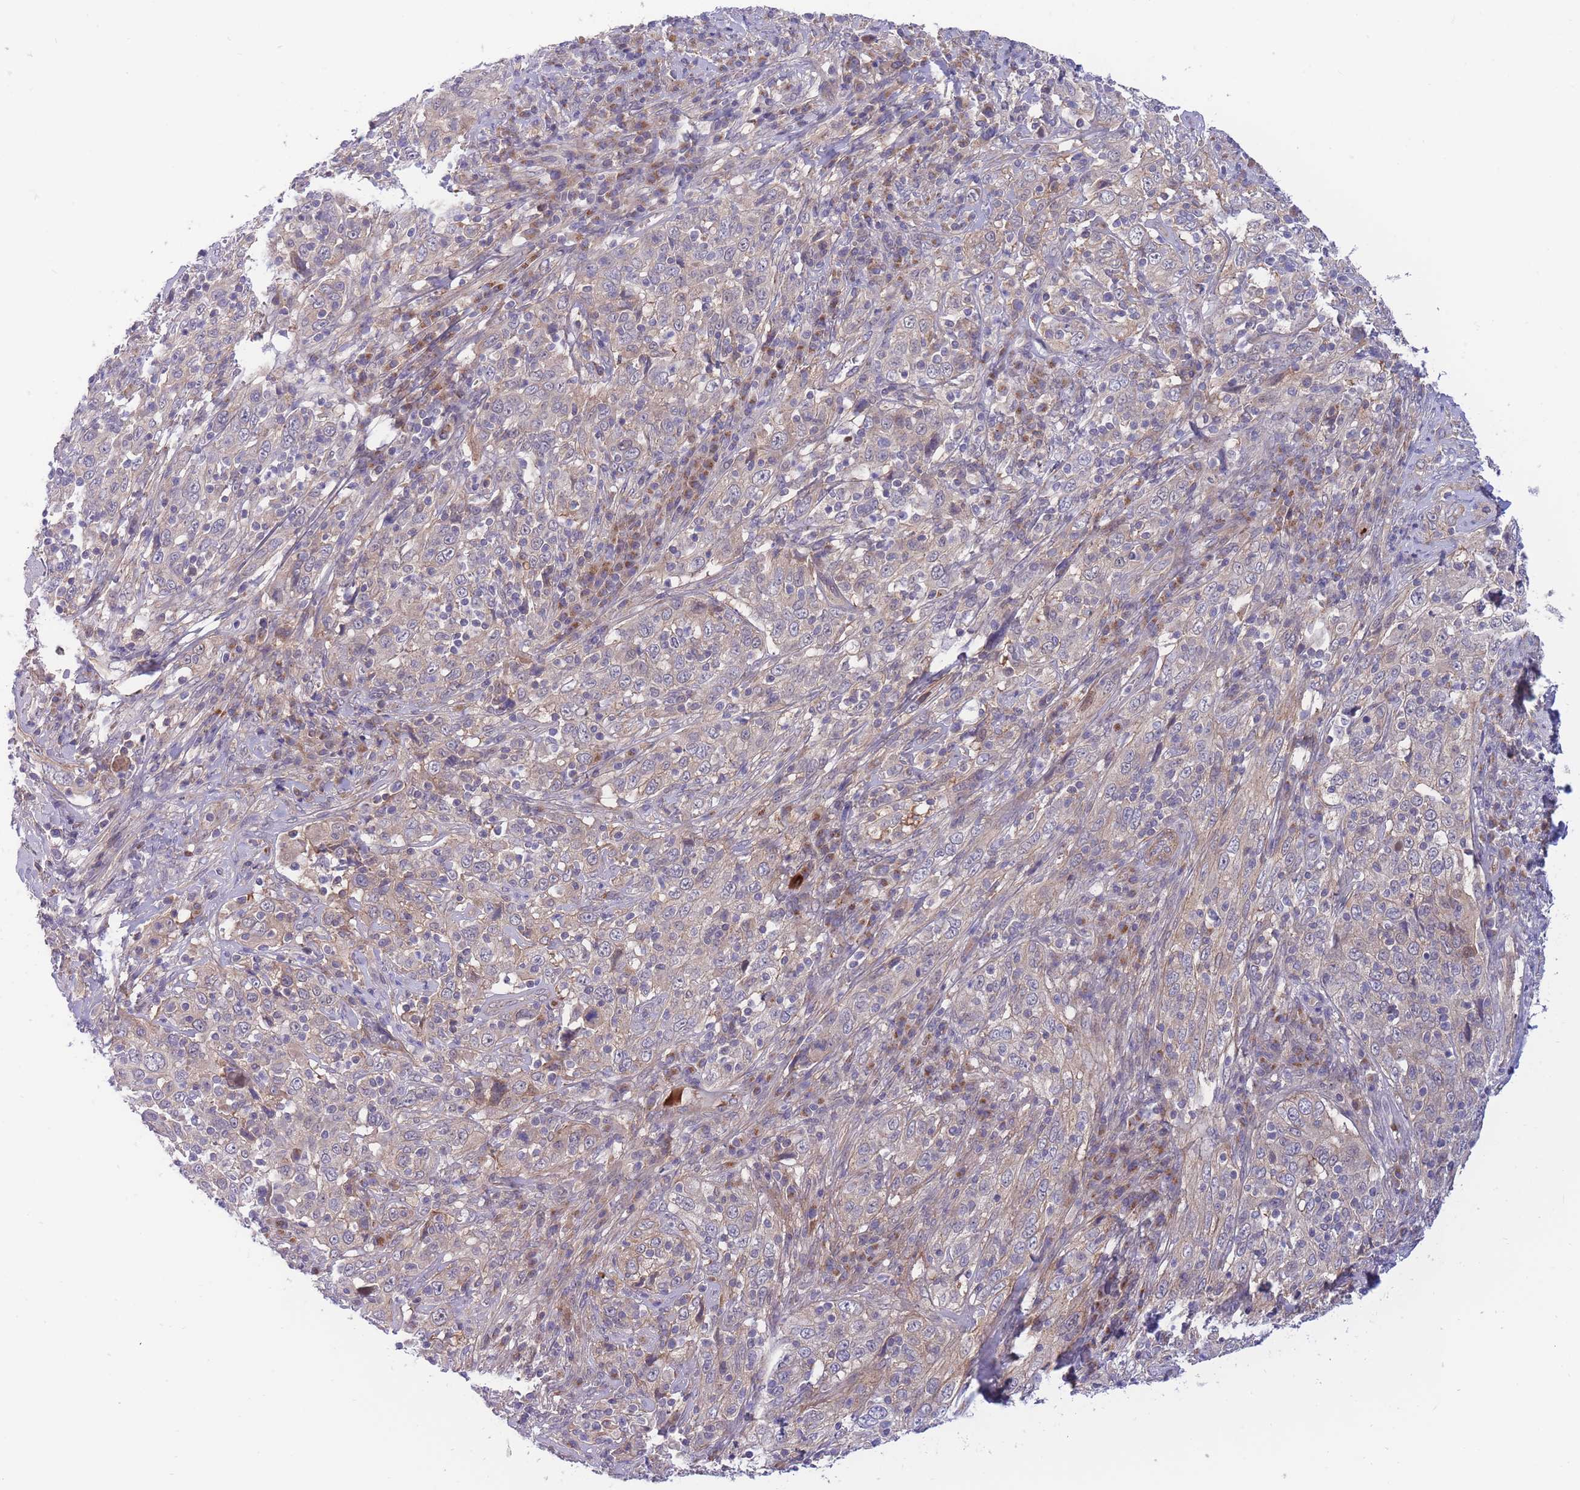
{"staining": {"intensity": "negative", "quantity": "none", "location": "none"}, "tissue": "cervical cancer", "cell_type": "Tumor cells", "image_type": "cancer", "snomed": [{"axis": "morphology", "description": "Squamous cell carcinoma, NOS"}, {"axis": "topography", "description": "Cervix"}], "caption": "Tumor cells are negative for protein expression in human cervical cancer. (IHC, brightfield microscopy, high magnification).", "gene": "APOL4", "patient": {"sex": "female", "age": 46}}